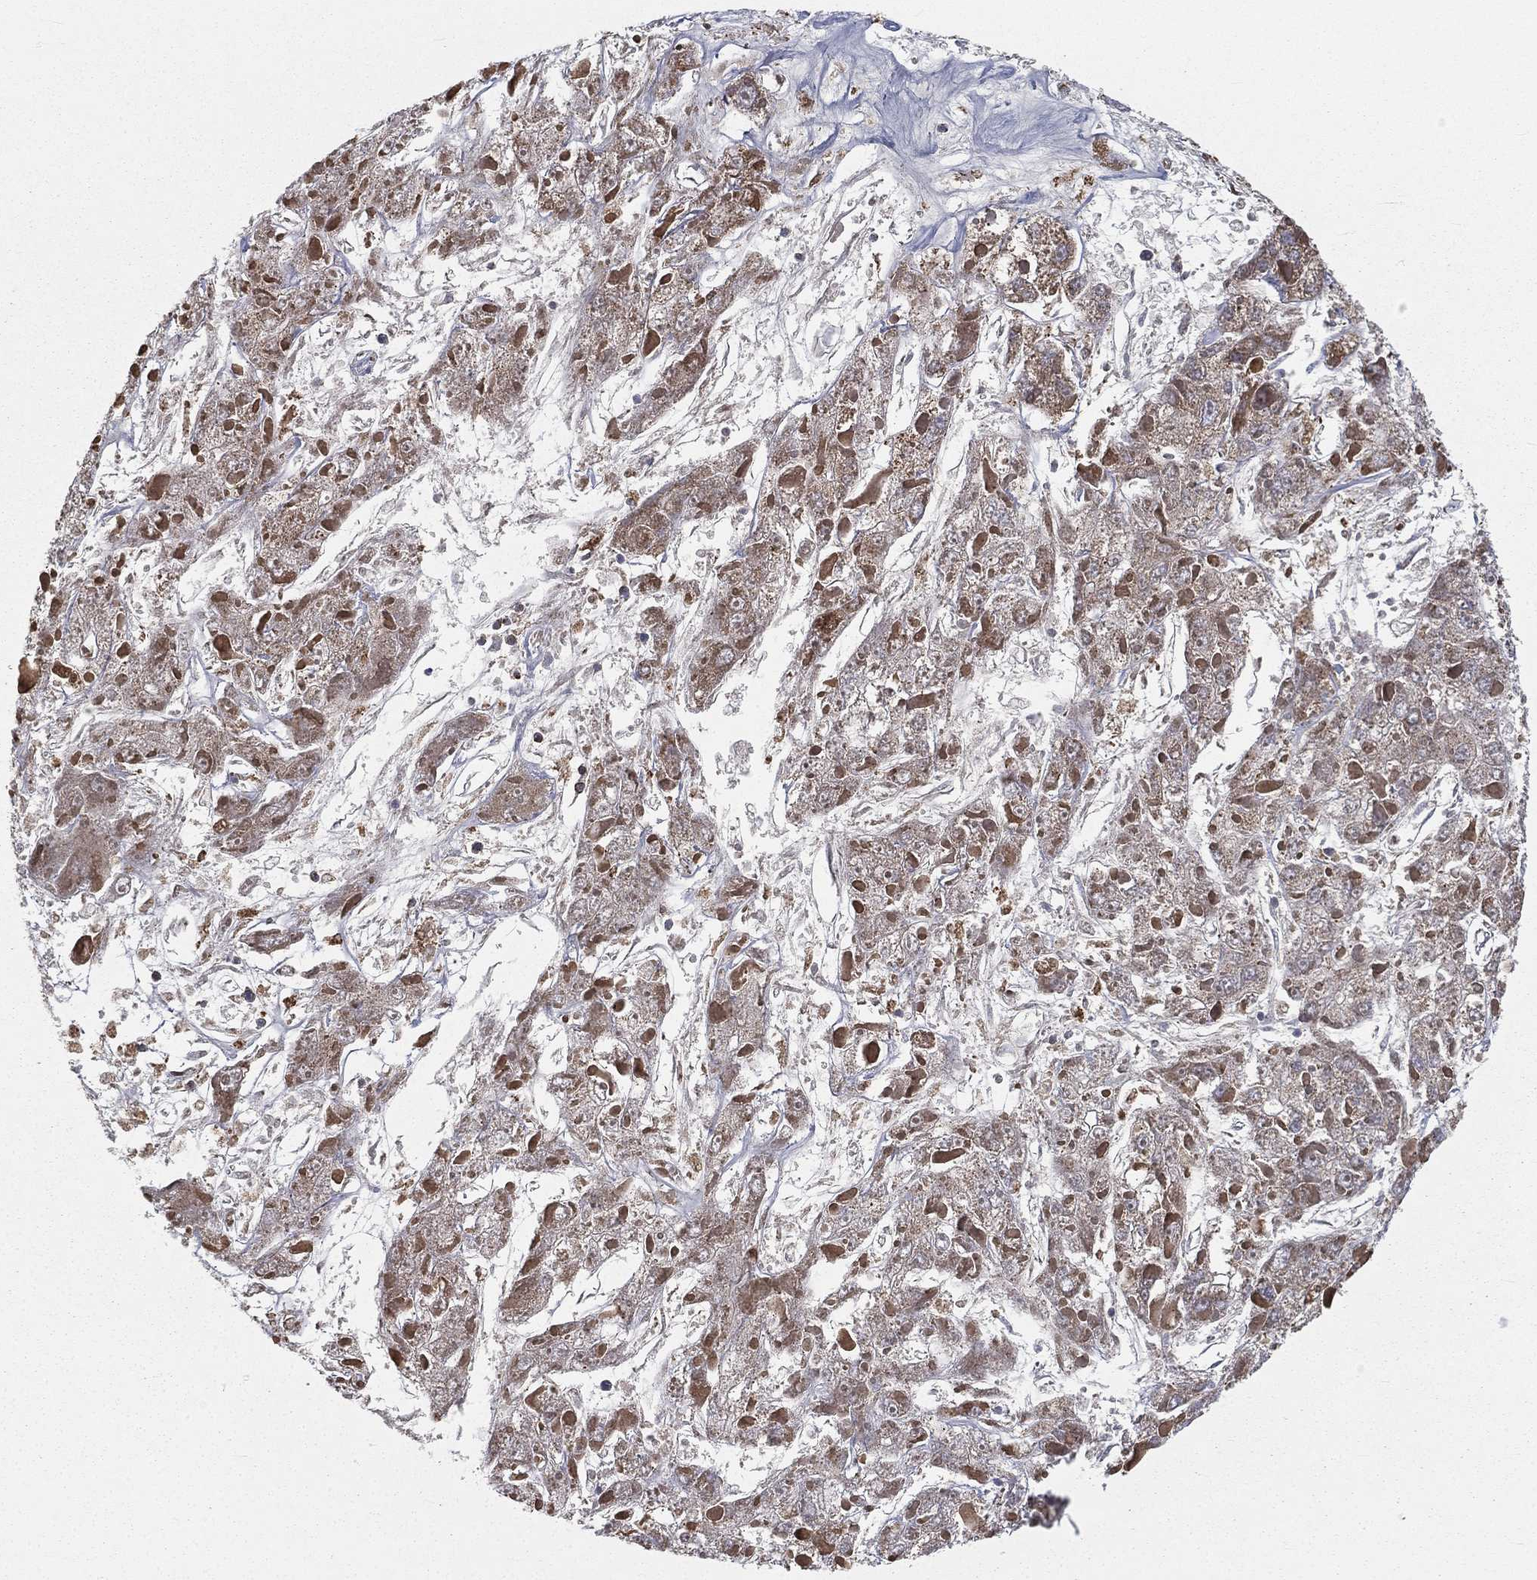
{"staining": {"intensity": "moderate", "quantity": "25%-75%", "location": "cytoplasmic/membranous"}, "tissue": "liver cancer", "cell_type": "Tumor cells", "image_type": "cancer", "snomed": [{"axis": "morphology", "description": "Carcinoma, Hepatocellular, NOS"}, {"axis": "topography", "description": "Liver"}], "caption": "About 25%-75% of tumor cells in liver cancer exhibit moderate cytoplasmic/membranous protein staining as visualized by brown immunohistochemical staining.", "gene": "RIN3", "patient": {"sex": "female", "age": 73}}